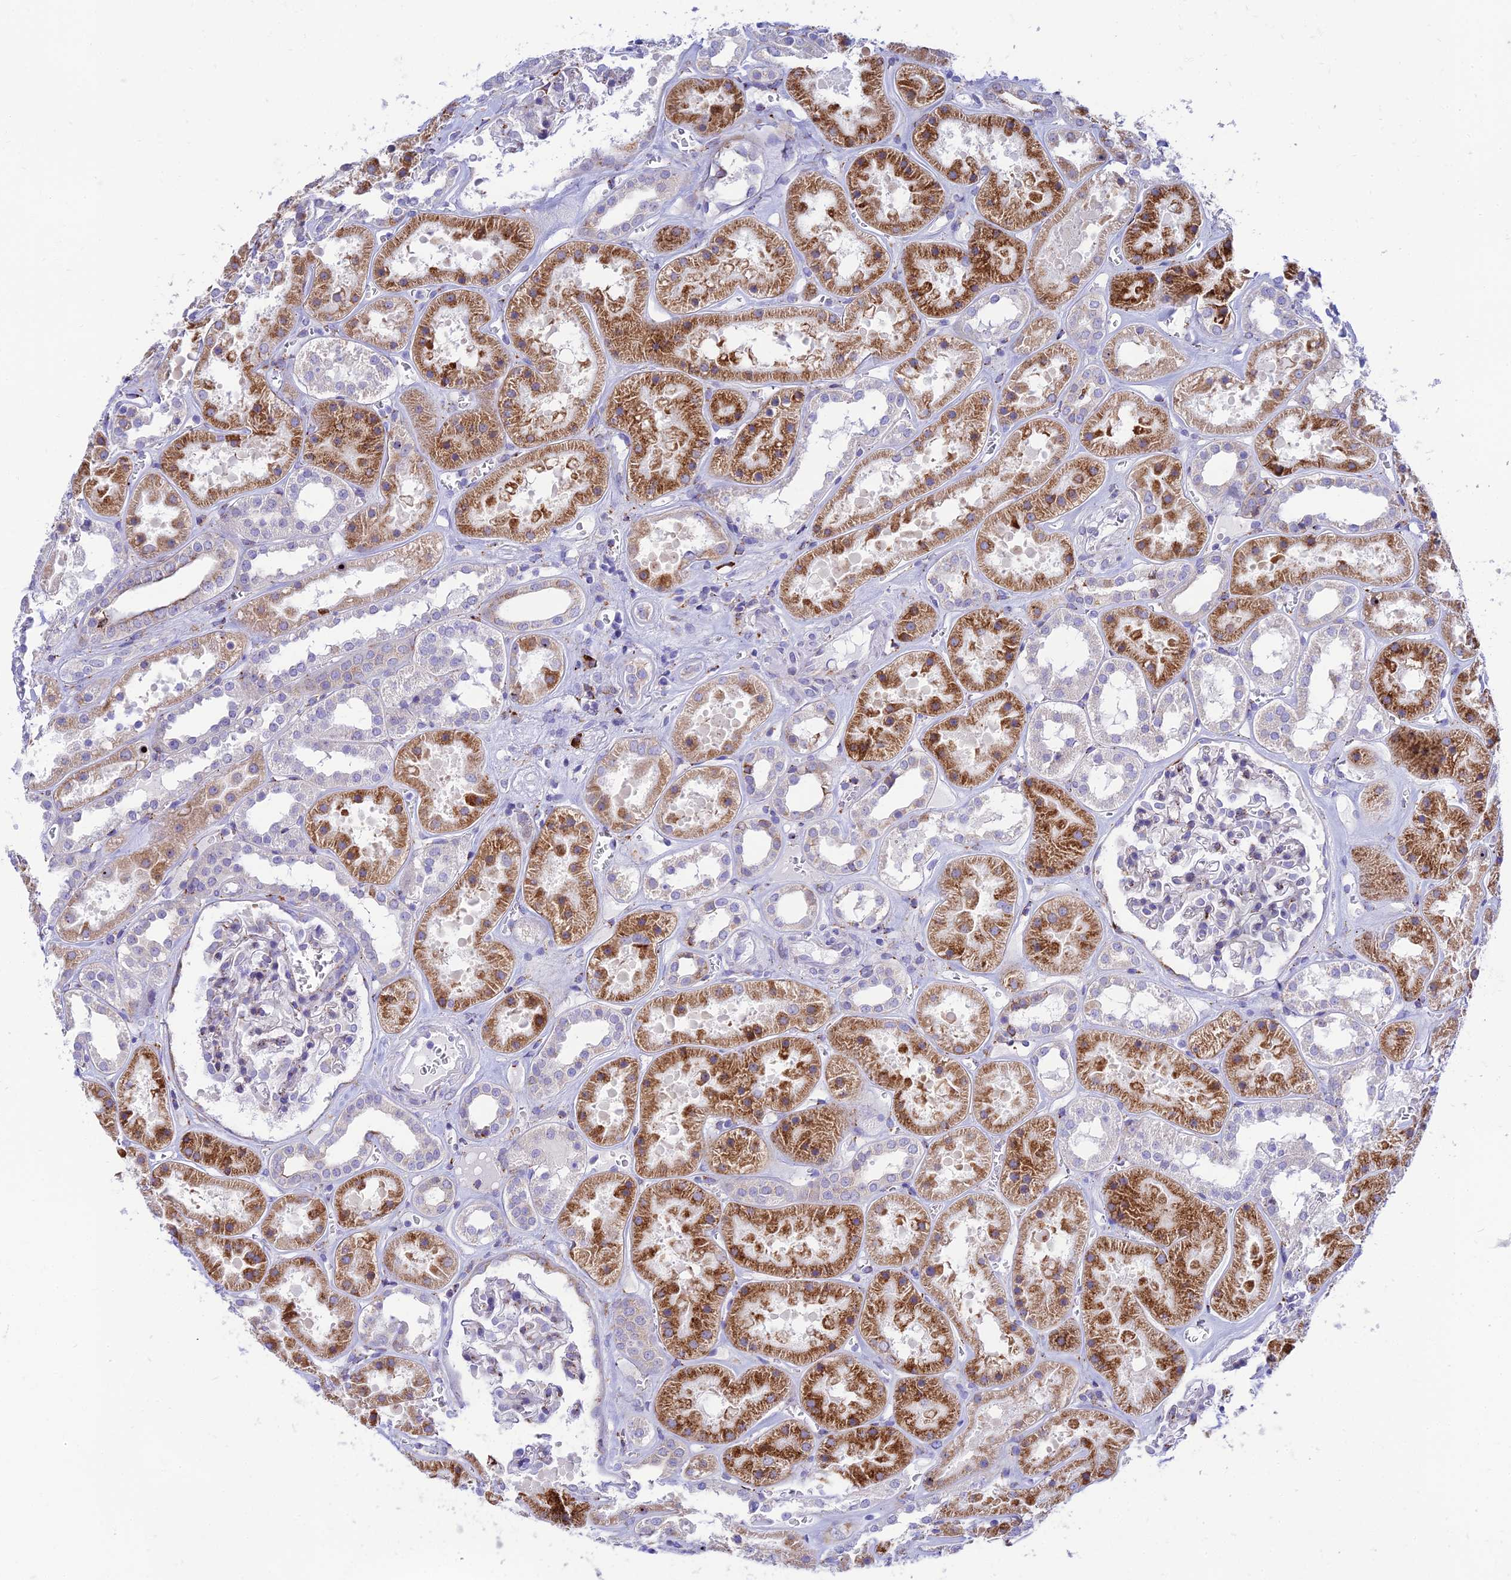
{"staining": {"intensity": "negative", "quantity": "none", "location": "none"}, "tissue": "kidney", "cell_type": "Cells in glomeruli", "image_type": "normal", "snomed": [{"axis": "morphology", "description": "Normal tissue, NOS"}, {"axis": "topography", "description": "Kidney"}], "caption": "This is an immunohistochemistry histopathology image of benign human kidney. There is no positivity in cells in glomeruli.", "gene": "TUBGCP6", "patient": {"sex": "female", "age": 41}}